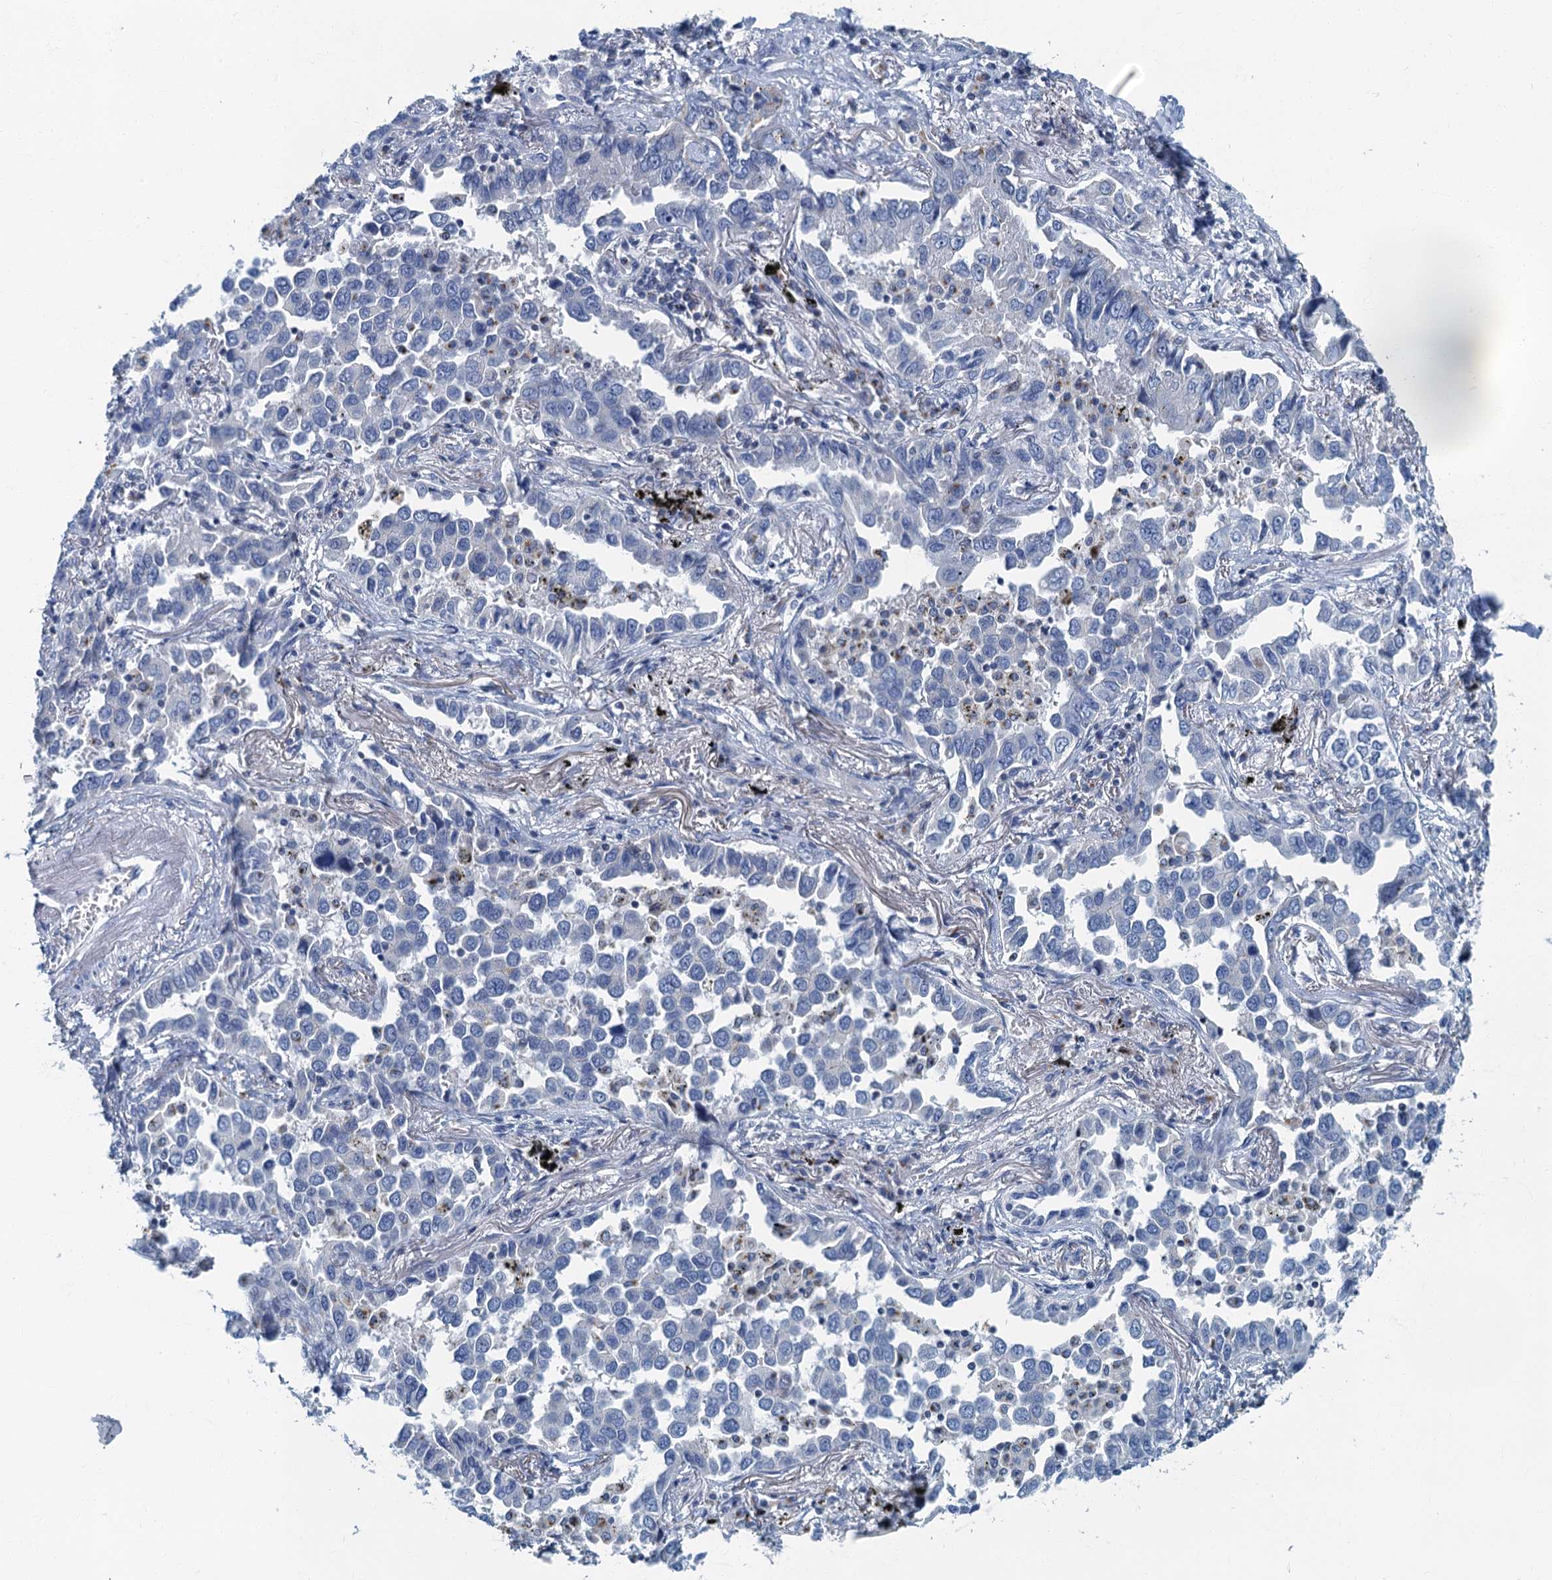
{"staining": {"intensity": "negative", "quantity": "none", "location": "none"}, "tissue": "lung cancer", "cell_type": "Tumor cells", "image_type": "cancer", "snomed": [{"axis": "morphology", "description": "Adenocarcinoma, NOS"}, {"axis": "topography", "description": "Lung"}], "caption": "Immunohistochemical staining of lung adenocarcinoma displays no significant staining in tumor cells.", "gene": "LYPD3", "patient": {"sex": "male", "age": 67}}